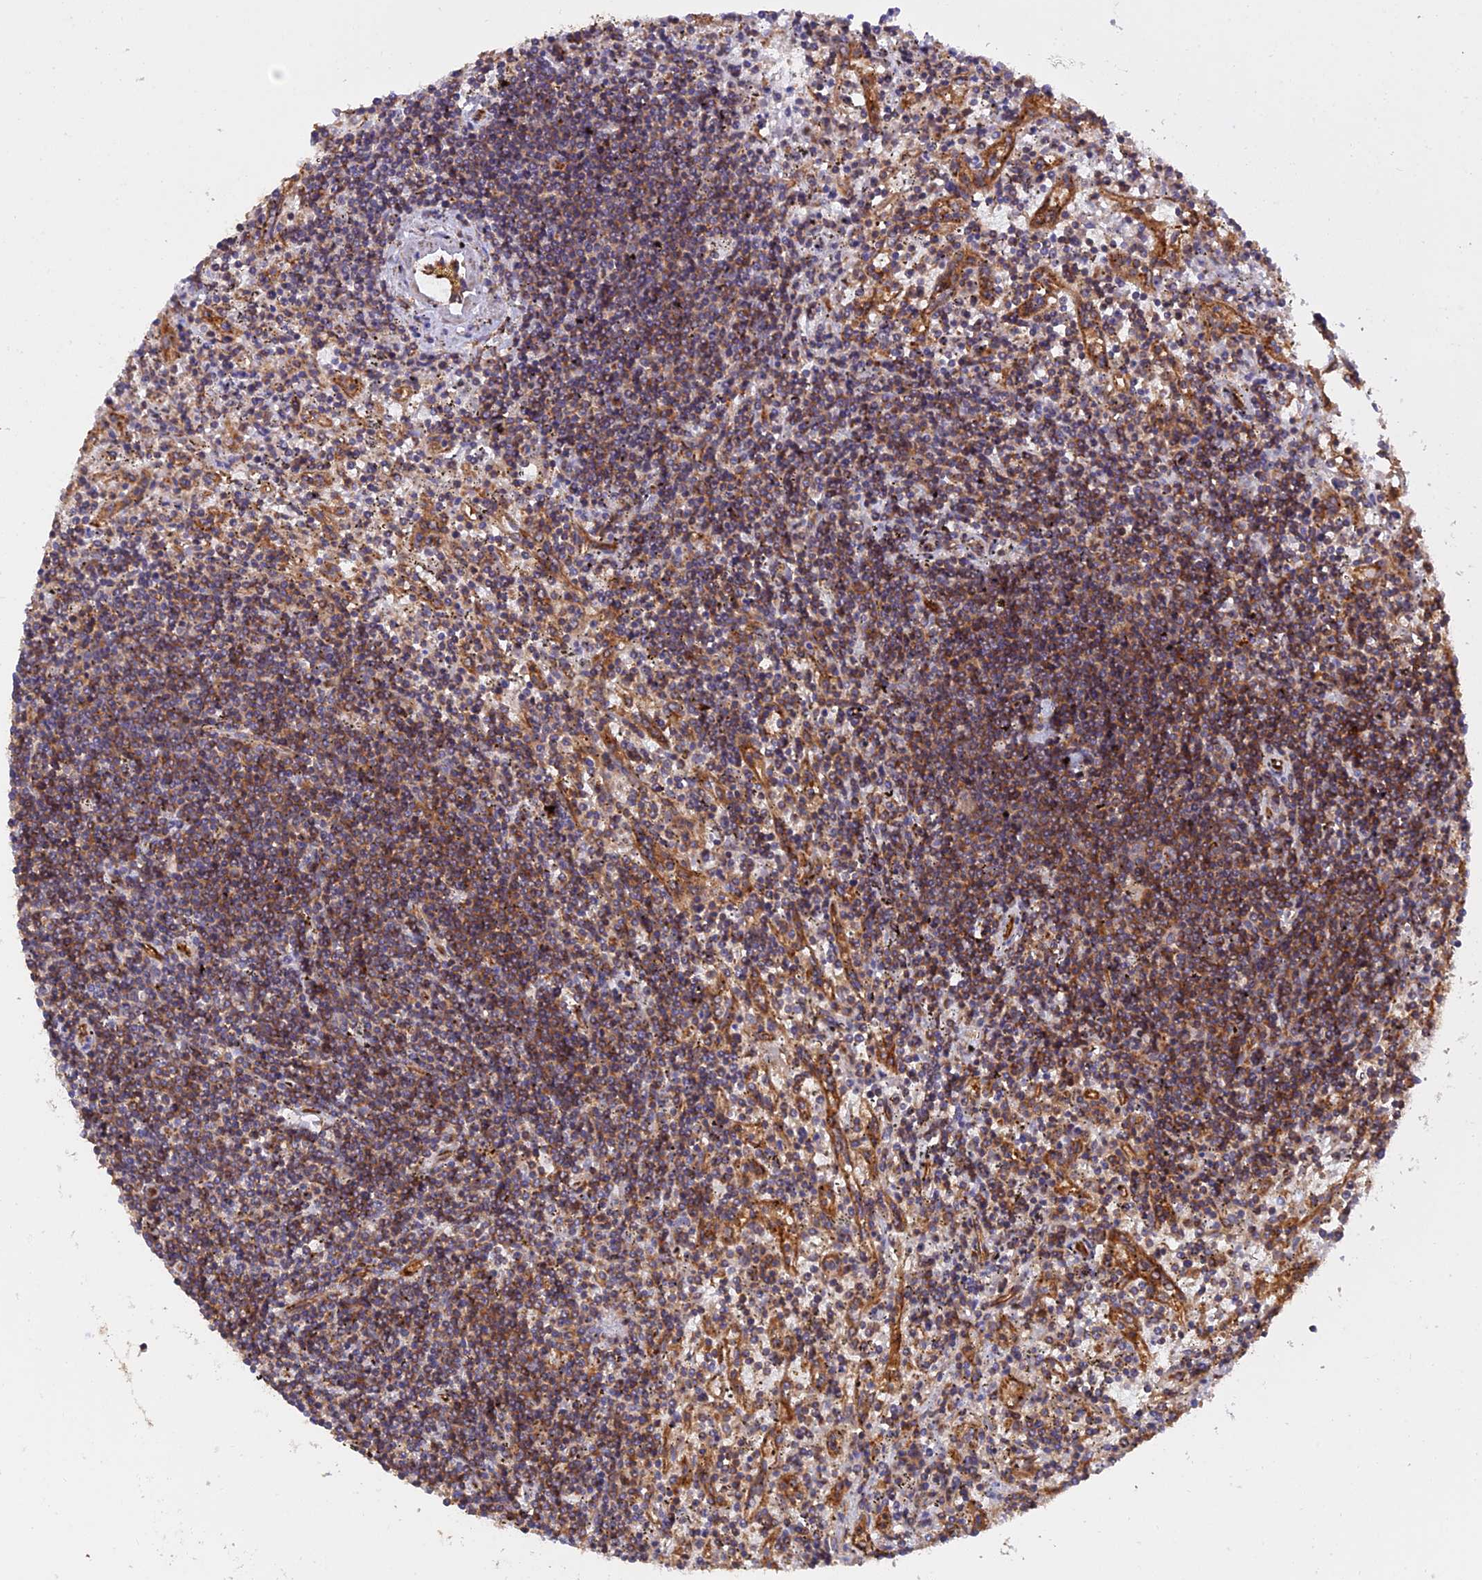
{"staining": {"intensity": "moderate", "quantity": ">75%", "location": "cytoplasmic/membranous"}, "tissue": "lymphoma", "cell_type": "Tumor cells", "image_type": "cancer", "snomed": [{"axis": "morphology", "description": "Malignant lymphoma, non-Hodgkin's type, Low grade"}, {"axis": "topography", "description": "Spleen"}], "caption": "Lymphoma stained for a protein shows moderate cytoplasmic/membranous positivity in tumor cells.", "gene": "DCTN2", "patient": {"sex": "male", "age": 76}}